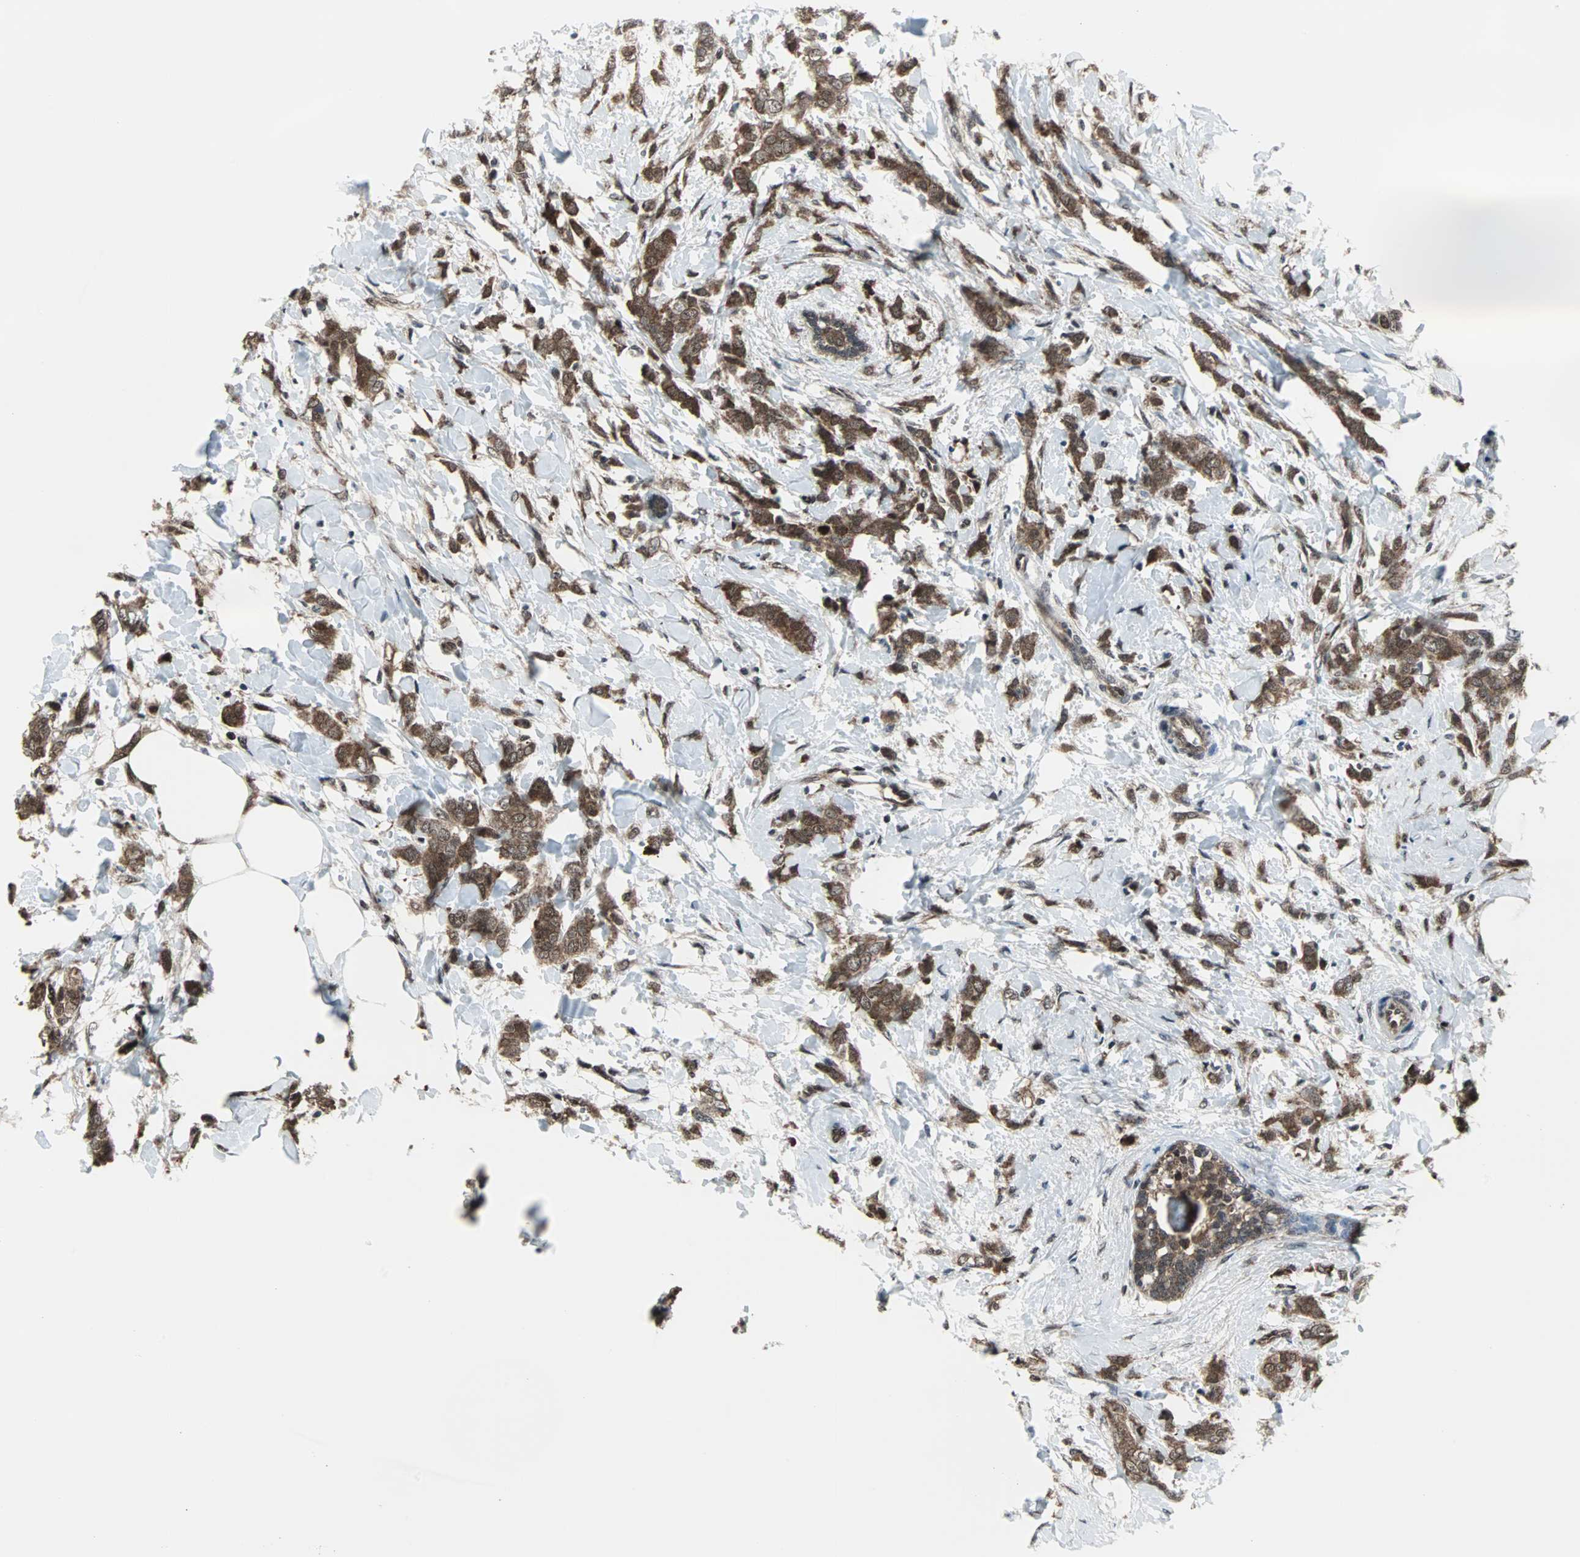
{"staining": {"intensity": "strong", "quantity": ">75%", "location": "cytoplasmic/membranous,nuclear"}, "tissue": "breast cancer", "cell_type": "Tumor cells", "image_type": "cancer", "snomed": [{"axis": "morphology", "description": "Lobular carcinoma, in situ"}, {"axis": "morphology", "description": "Lobular carcinoma"}, {"axis": "topography", "description": "Breast"}], "caption": "Immunohistochemical staining of human lobular carcinoma (breast) reveals high levels of strong cytoplasmic/membranous and nuclear protein staining in approximately >75% of tumor cells.", "gene": "VCP", "patient": {"sex": "female", "age": 41}}